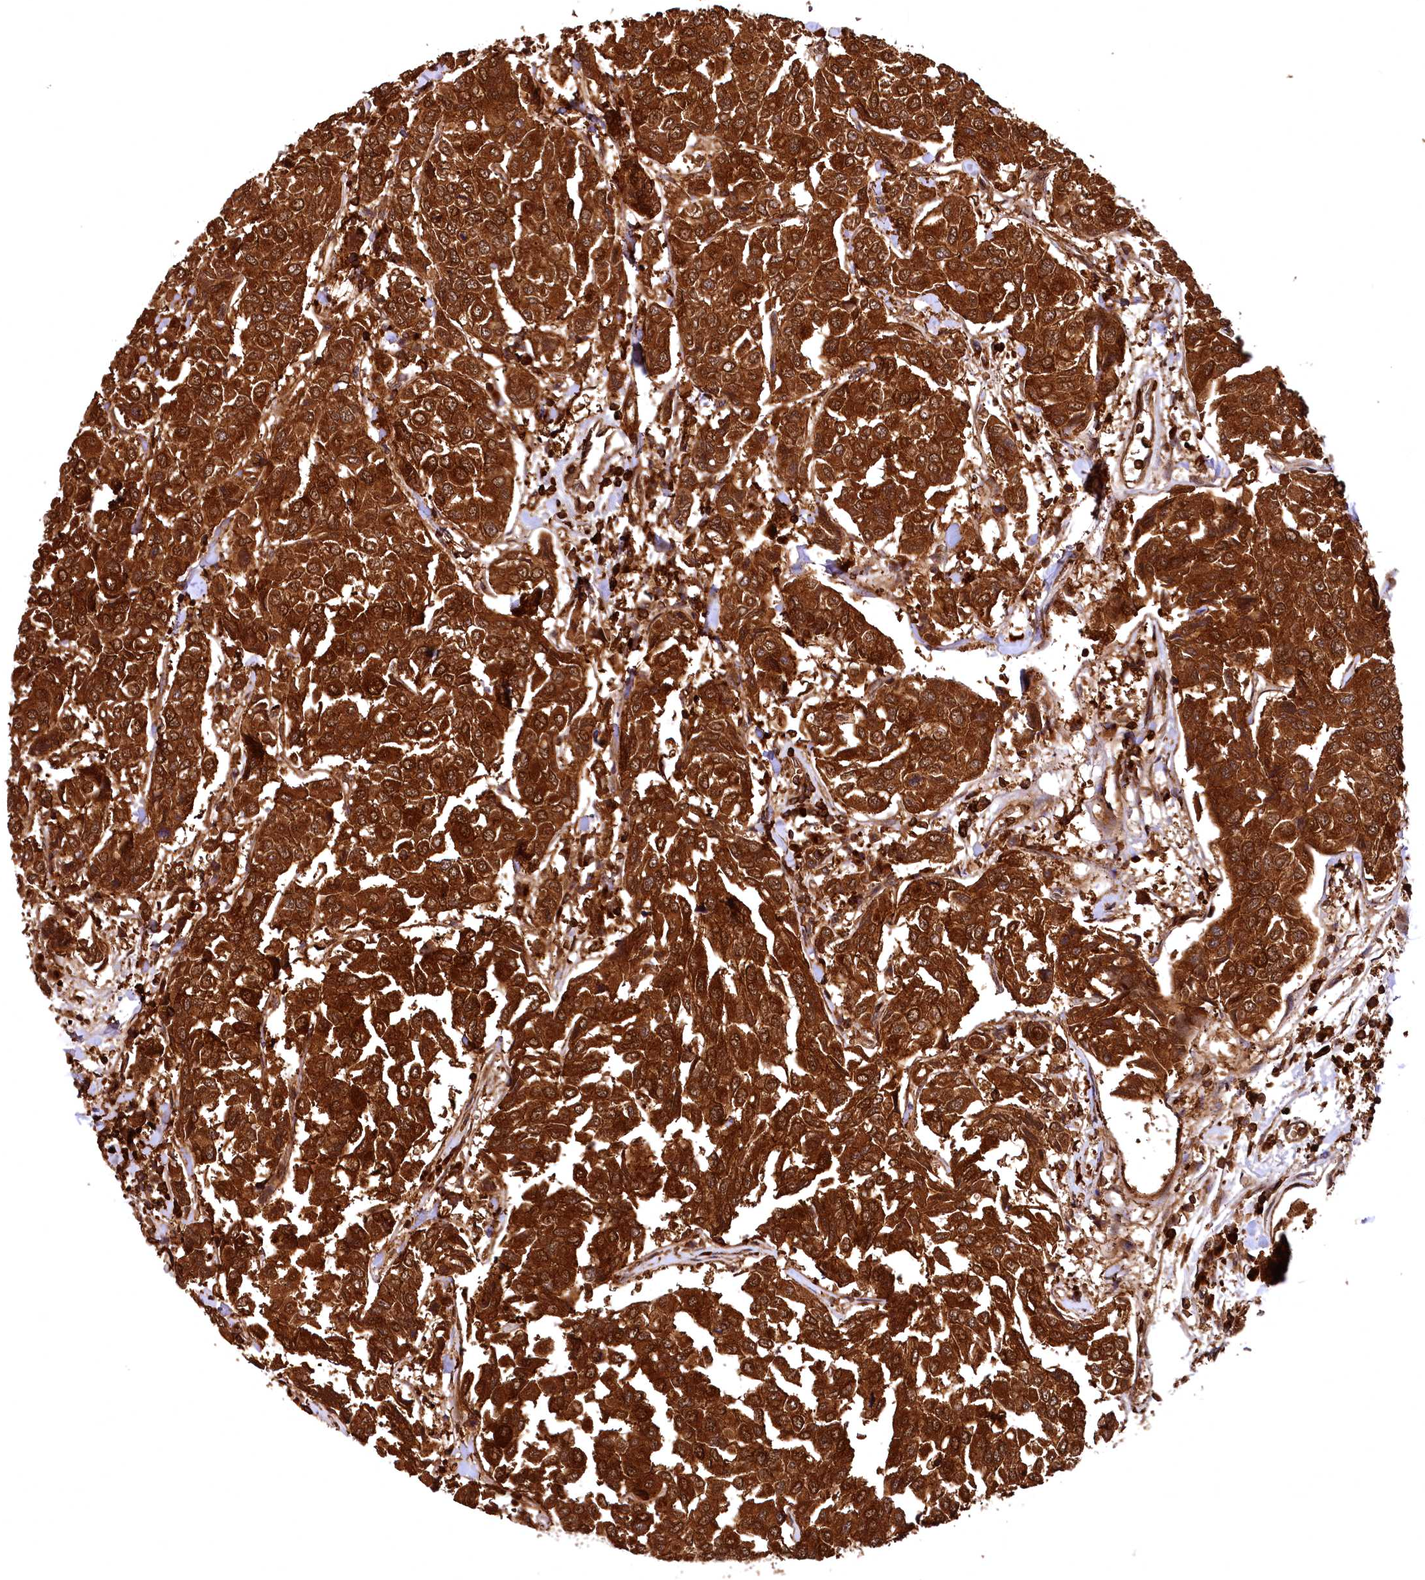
{"staining": {"intensity": "strong", "quantity": ">75%", "location": "cytoplasmic/membranous"}, "tissue": "breast cancer", "cell_type": "Tumor cells", "image_type": "cancer", "snomed": [{"axis": "morphology", "description": "Duct carcinoma"}, {"axis": "topography", "description": "Breast"}], "caption": "Protein analysis of infiltrating ductal carcinoma (breast) tissue reveals strong cytoplasmic/membranous expression in about >75% of tumor cells.", "gene": "STUB1", "patient": {"sex": "female", "age": 55}}